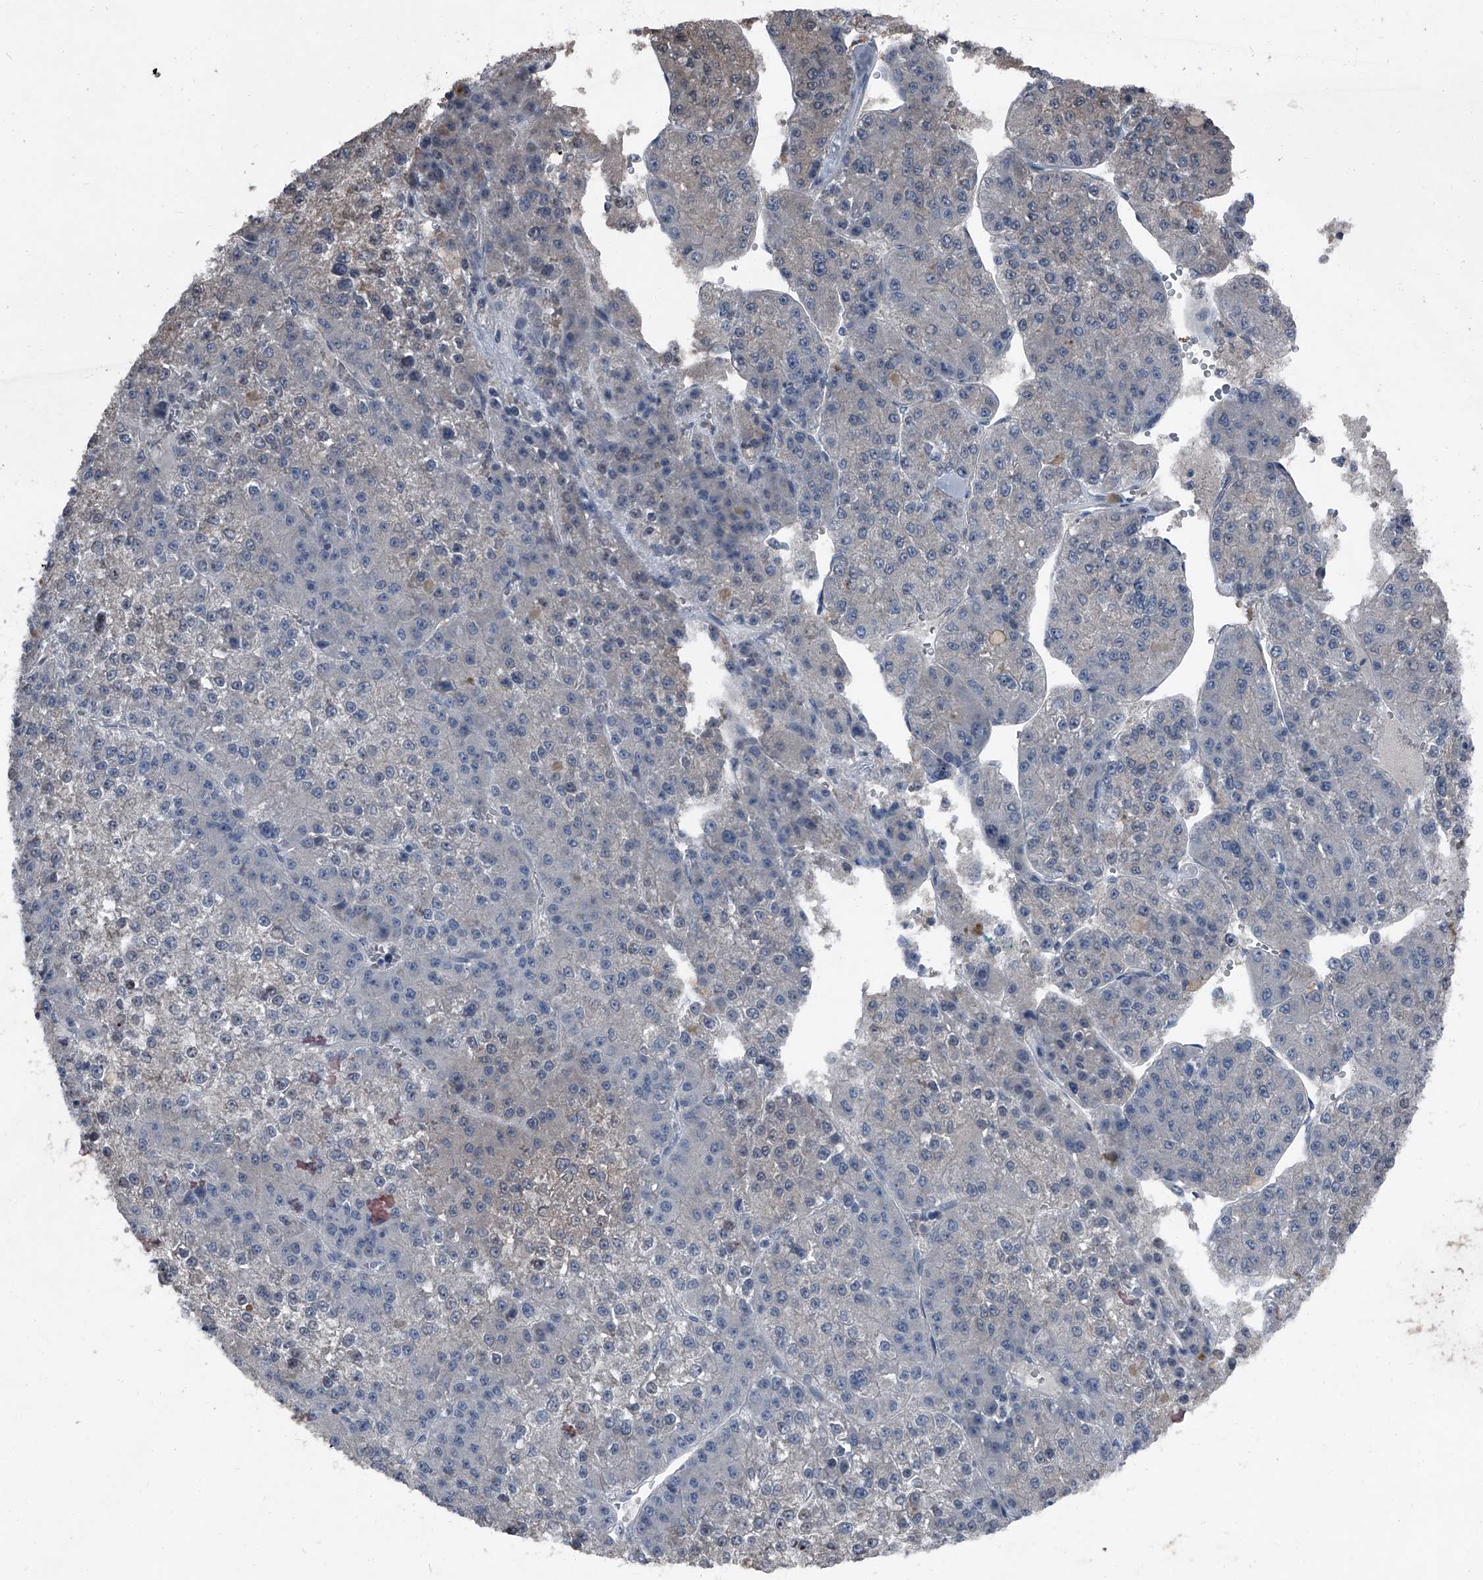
{"staining": {"intensity": "negative", "quantity": "none", "location": "none"}, "tissue": "liver cancer", "cell_type": "Tumor cells", "image_type": "cancer", "snomed": [{"axis": "morphology", "description": "Carcinoma, Hepatocellular, NOS"}, {"axis": "topography", "description": "Liver"}], "caption": "Tumor cells are negative for protein expression in human liver cancer.", "gene": "HEPHL1", "patient": {"sex": "female", "age": 73}}